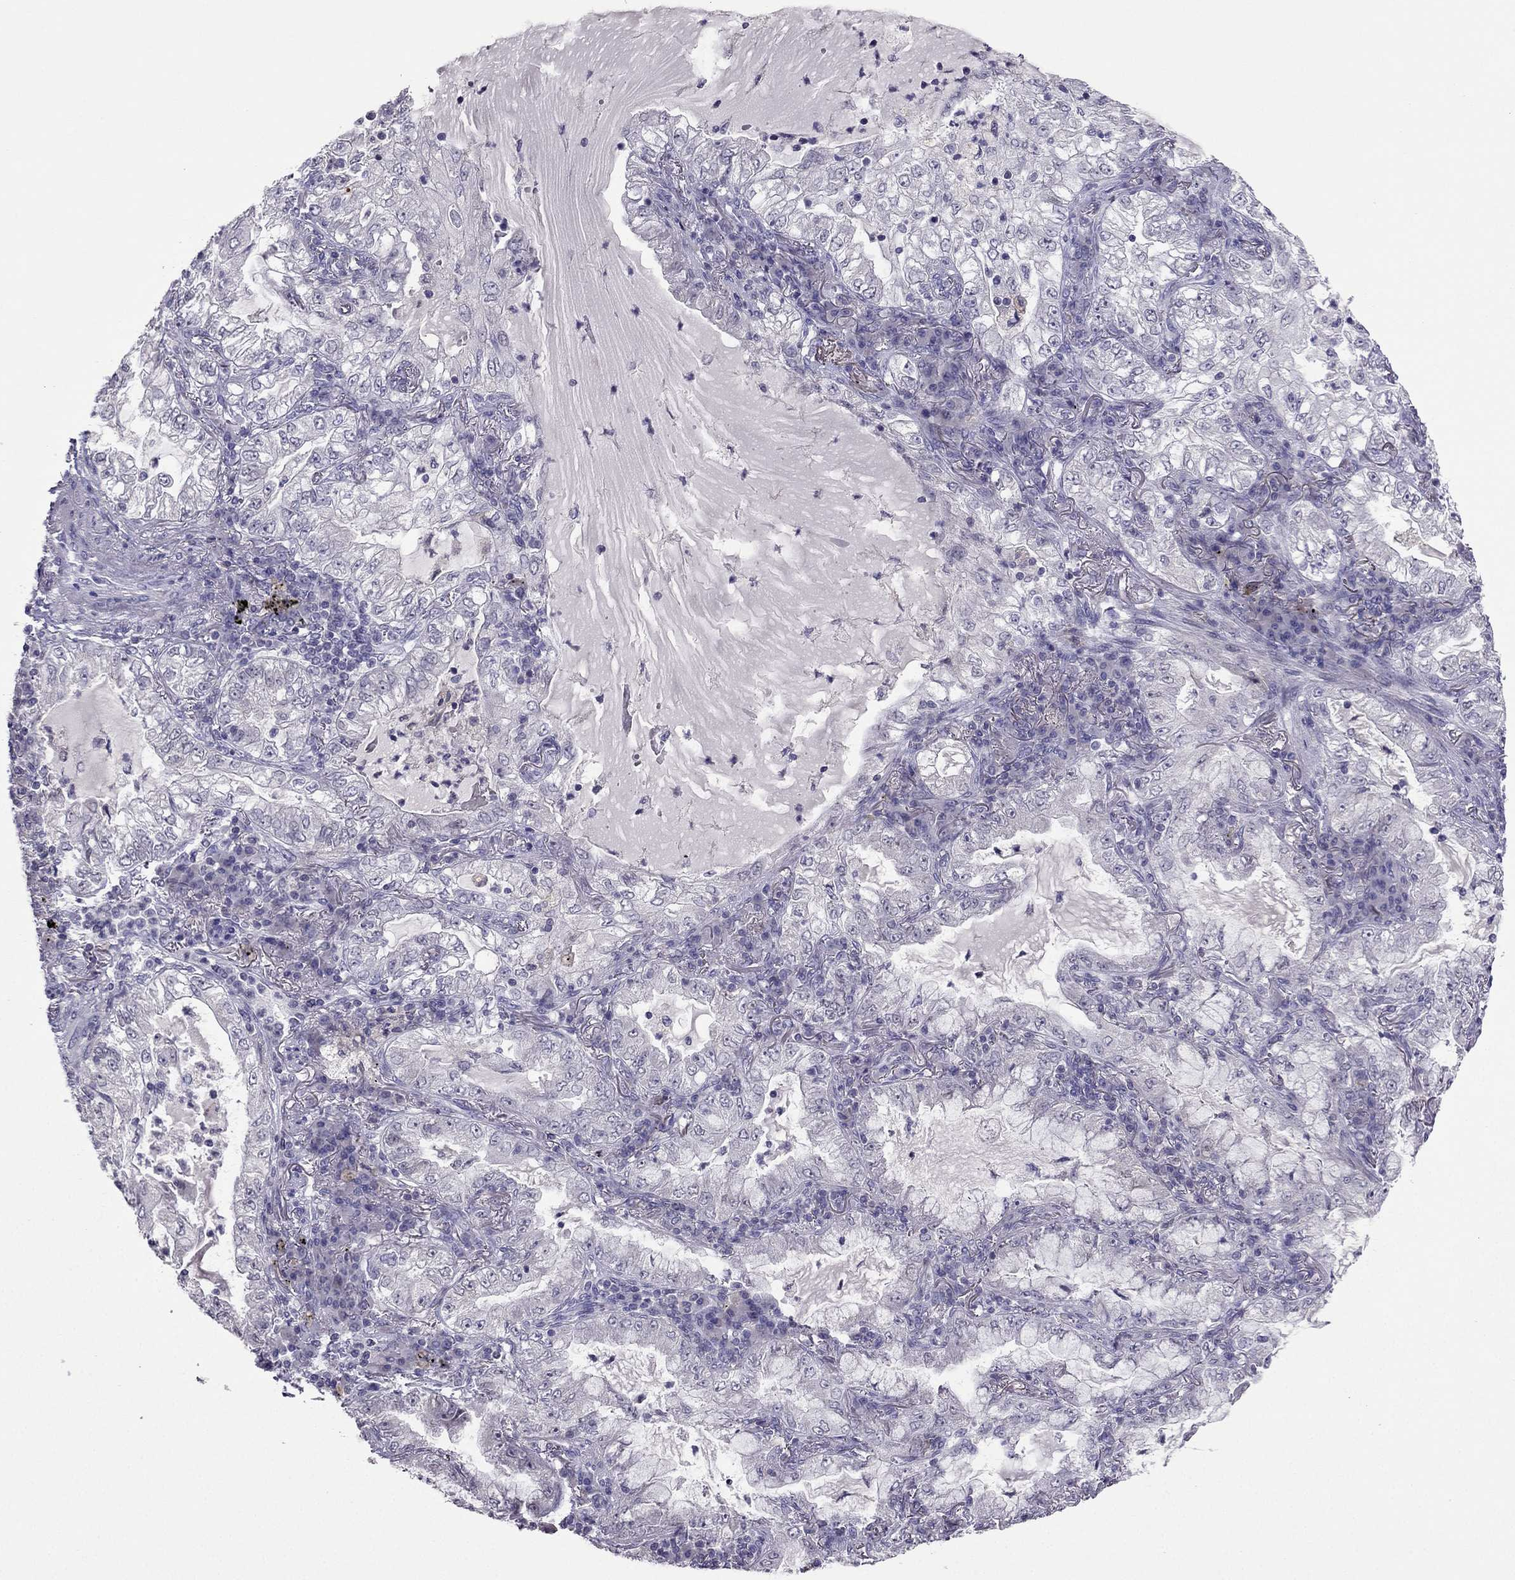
{"staining": {"intensity": "negative", "quantity": "none", "location": "none"}, "tissue": "lung cancer", "cell_type": "Tumor cells", "image_type": "cancer", "snomed": [{"axis": "morphology", "description": "Adenocarcinoma, NOS"}, {"axis": "topography", "description": "Lung"}], "caption": "IHC micrograph of neoplastic tissue: lung adenocarcinoma stained with DAB displays no significant protein expression in tumor cells.", "gene": "RGS8", "patient": {"sex": "female", "age": 73}}